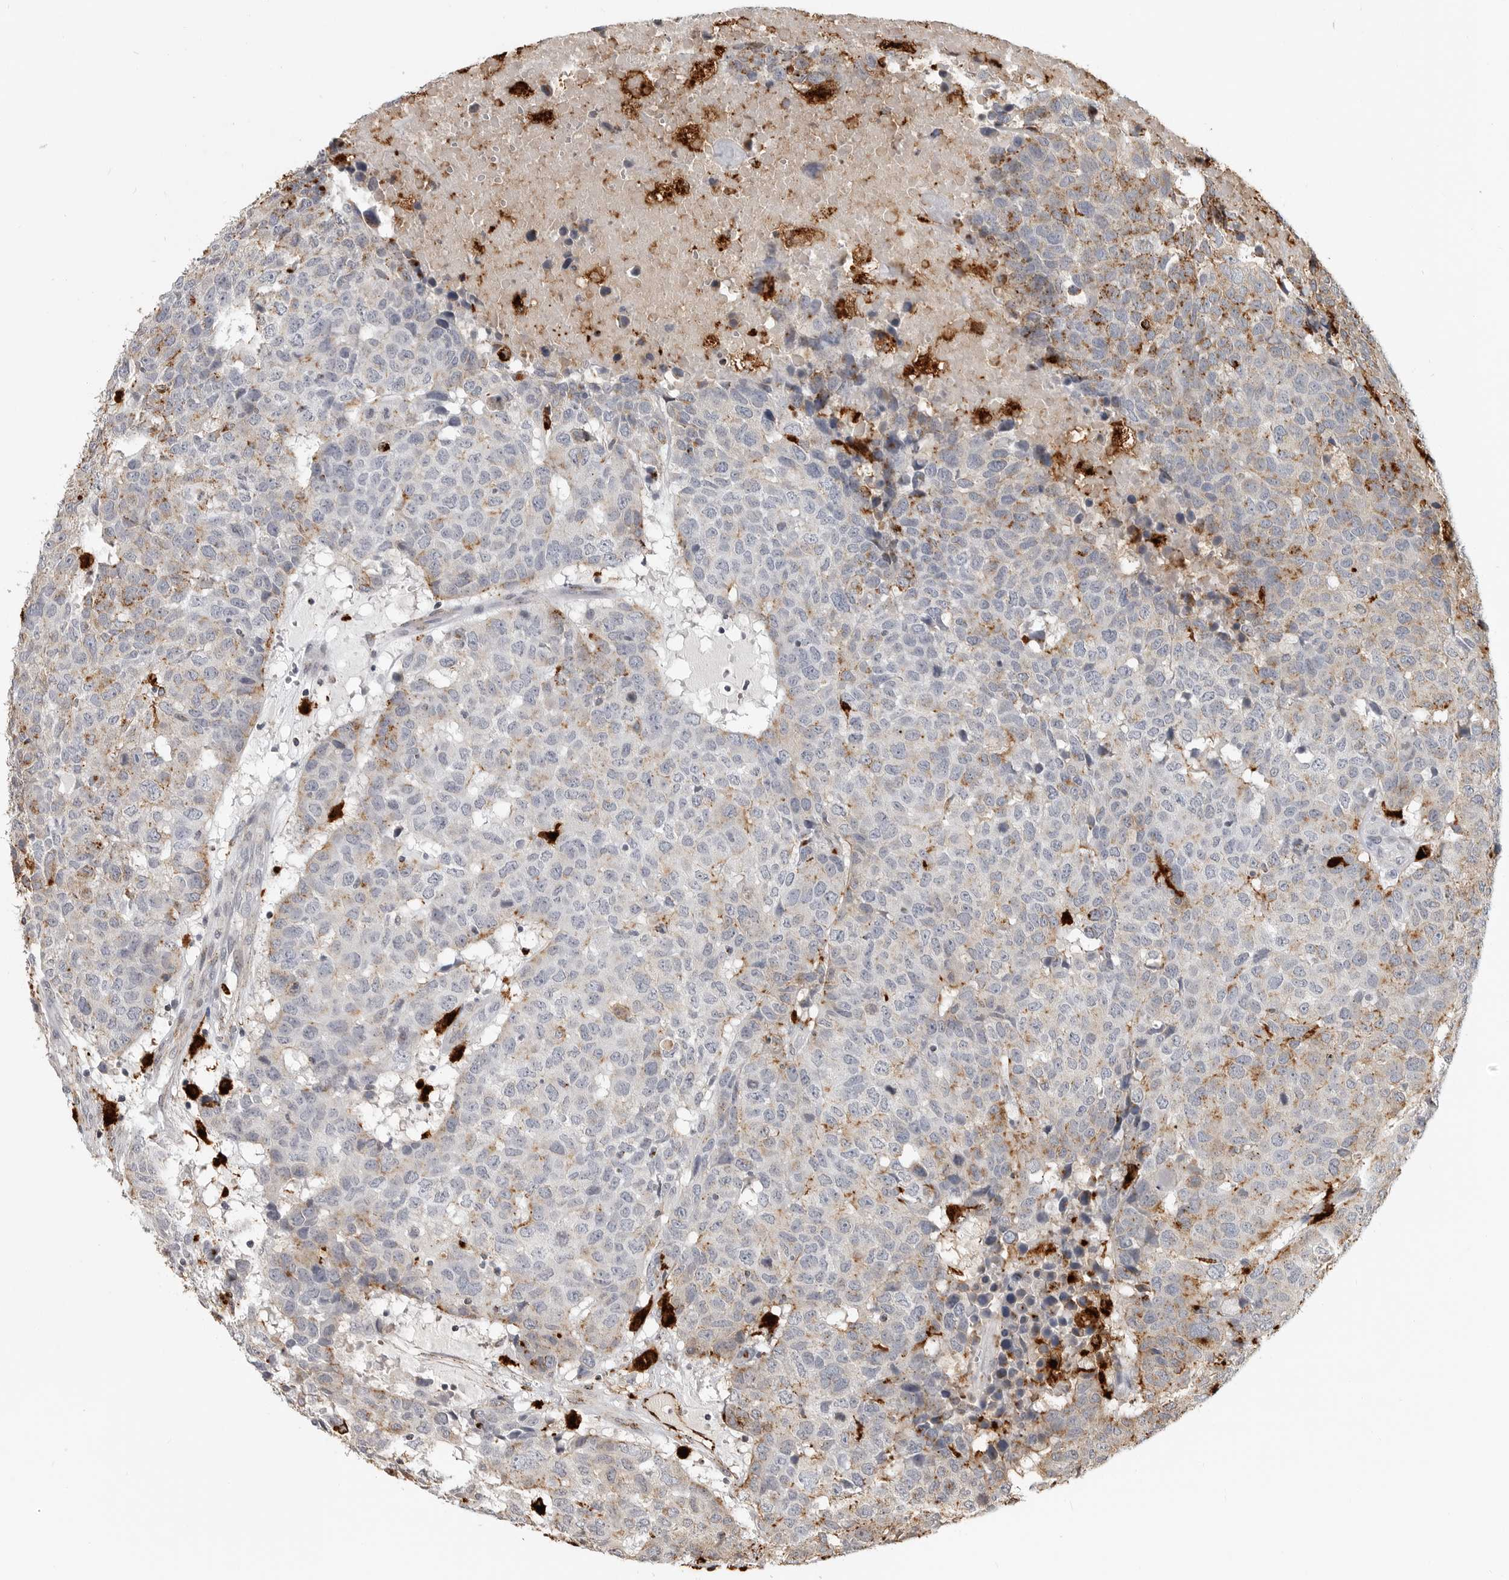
{"staining": {"intensity": "moderate", "quantity": "<25%", "location": "cytoplasmic/membranous"}, "tissue": "head and neck cancer", "cell_type": "Tumor cells", "image_type": "cancer", "snomed": [{"axis": "morphology", "description": "Squamous cell carcinoma, NOS"}, {"axis": "topography", "description": "Head-Neck"}], "caption": "Immunohistochemical staining of human squamous cell carcinoma (head and neck) demonstrates low levels of moderate cytoplasmic/membranous expression in approximately <25% of tumor cells.", "gene": "IFI30", "patient": {"sex": "male", "age": 66}}